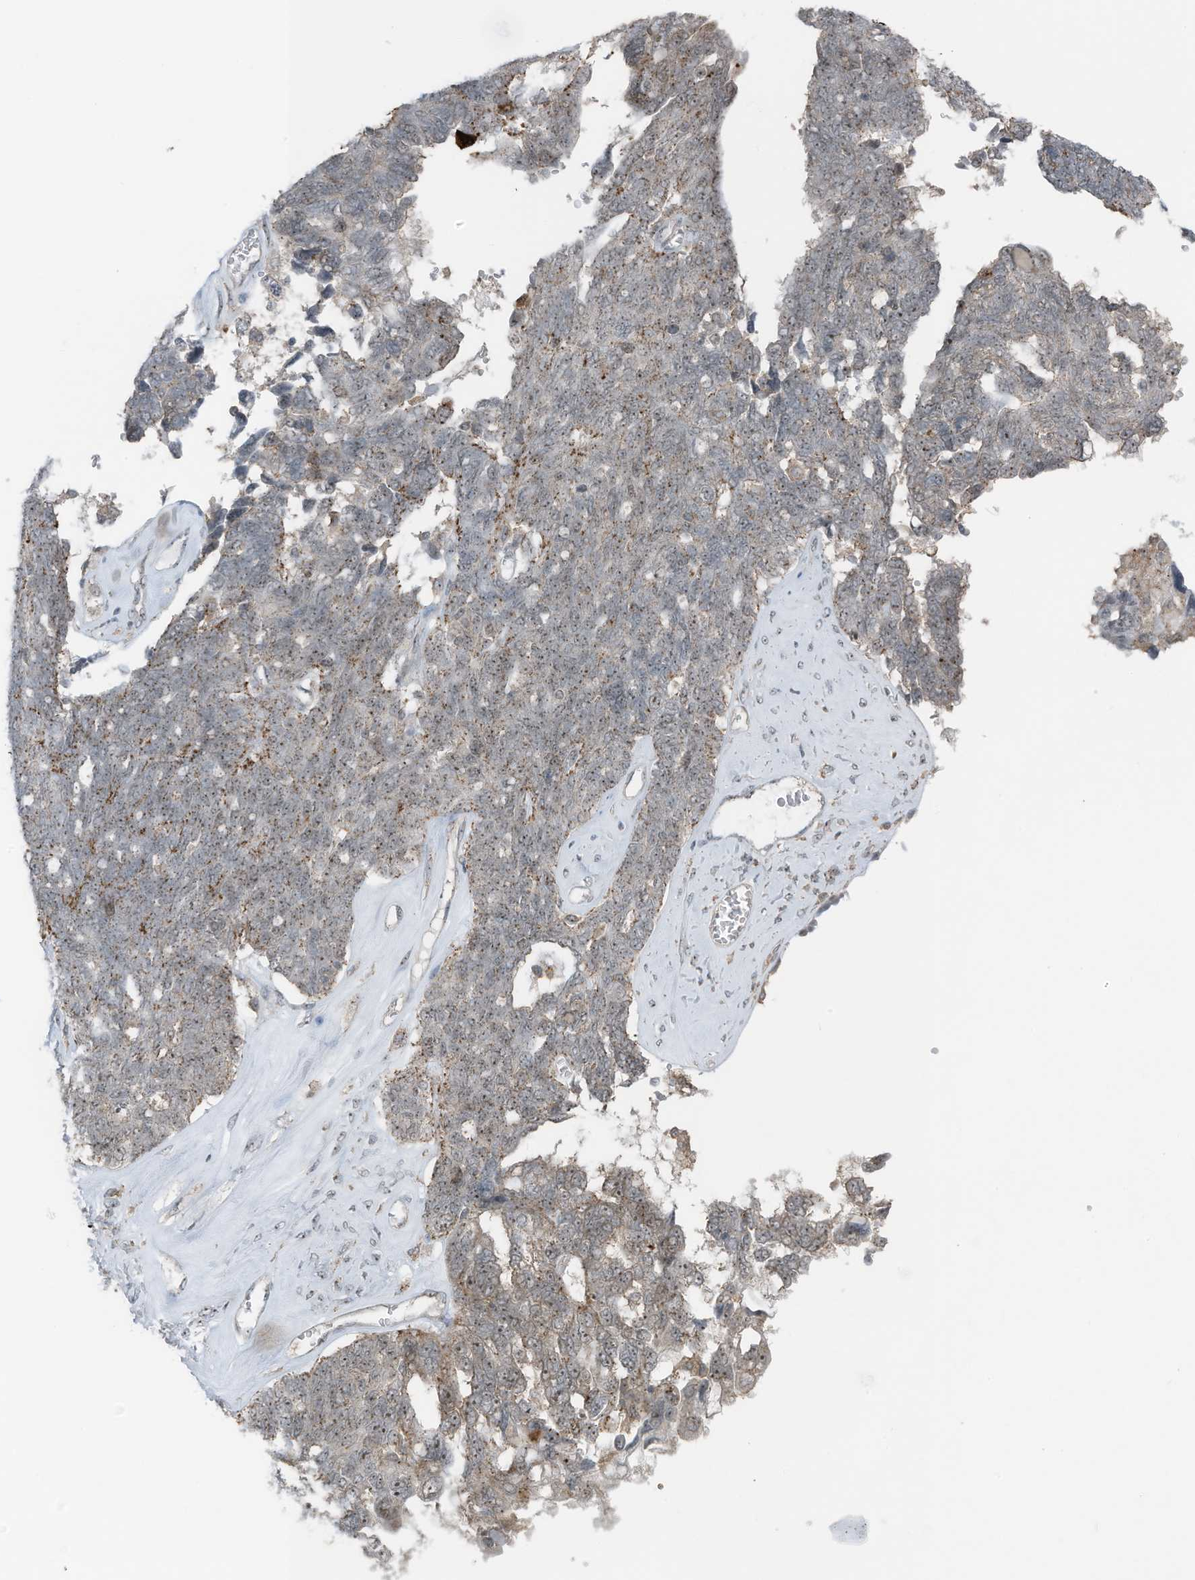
{"staining": {"intensity": "moderate", "quantity": "25%-75%", "location": "nuclear"}, "tissue": "ovarian cancer", "cell_type": "Tumor cells", "image_type": "cancer", "snomed": [{"axis": "morphology", "description": "Cystadenocarcinoma, serous, NOS"}, {"axis": "topography", "description": "Ovary"}], "caption": "Immunohistochemistry (DAB (3,3'-diaminobenzidine)) staining of ovarian cancer demonstrates moderate nuclear protein expression in approximately 25%-75% of tumor cells.", "gene": "UTP3", "patient": {"sex": "female", "age": 79}}